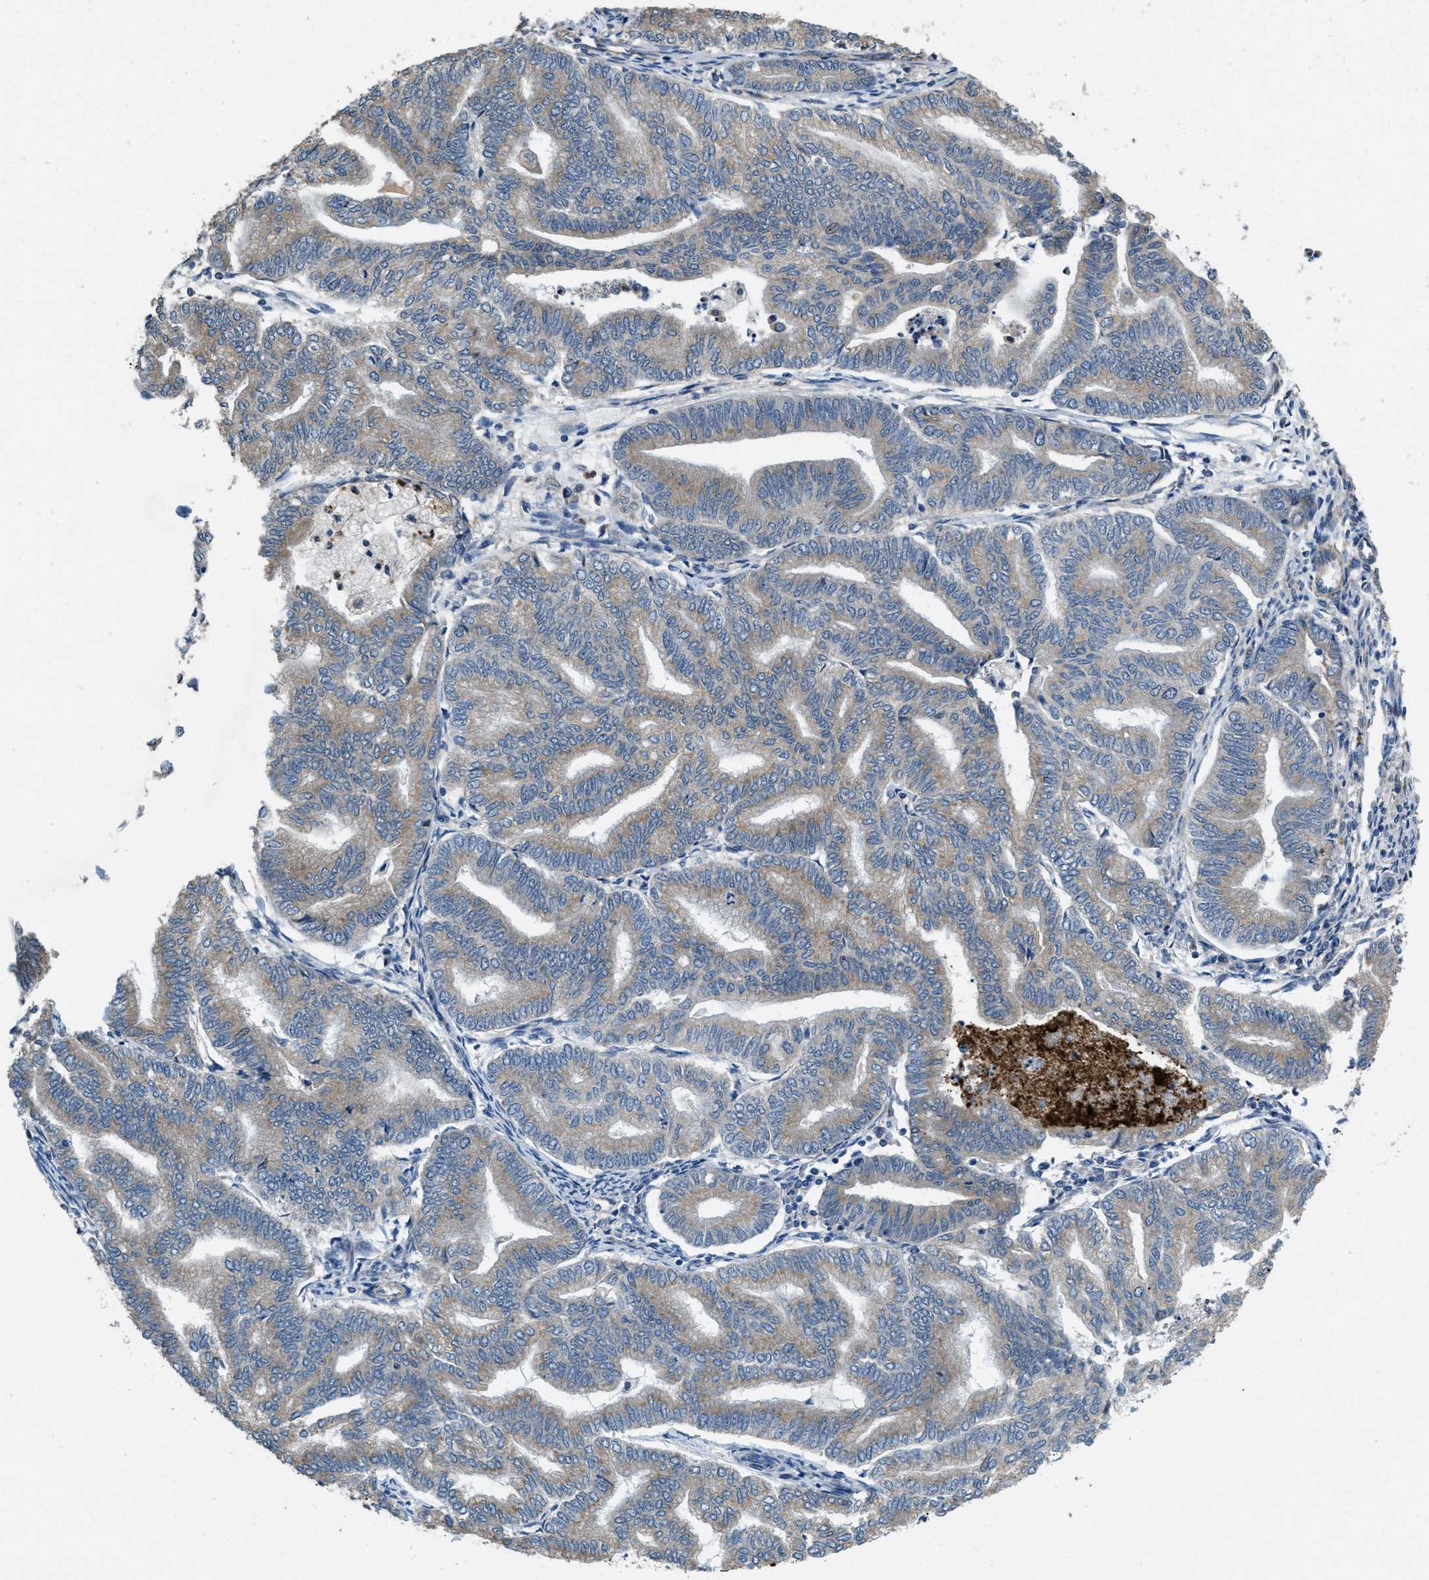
{"staining": {"intensity": "weak", "quantity": "<25%", "location": "cytoplasmic/membranous"}, "tissue": "endometrial cancer", "cell_type": "Tumor cells", "image_type": "cancer", "snomed": [{"axis": "morphology", "description": "Adenocarcinoma, NOS"}, {"axis": "topography", "description": "Endometrium"}], "caption": "An IHC photomicrograph of endometrial adenocarcinoma is shown. There is no staining in tumor cells of endometrial adenocarcinoma. The staining is performed using DAB brown chromogen with nuclei counter-stained in using hematoxylin.", "gene": "TOMM70", "patient": {"sex": "female", "age": 79}}